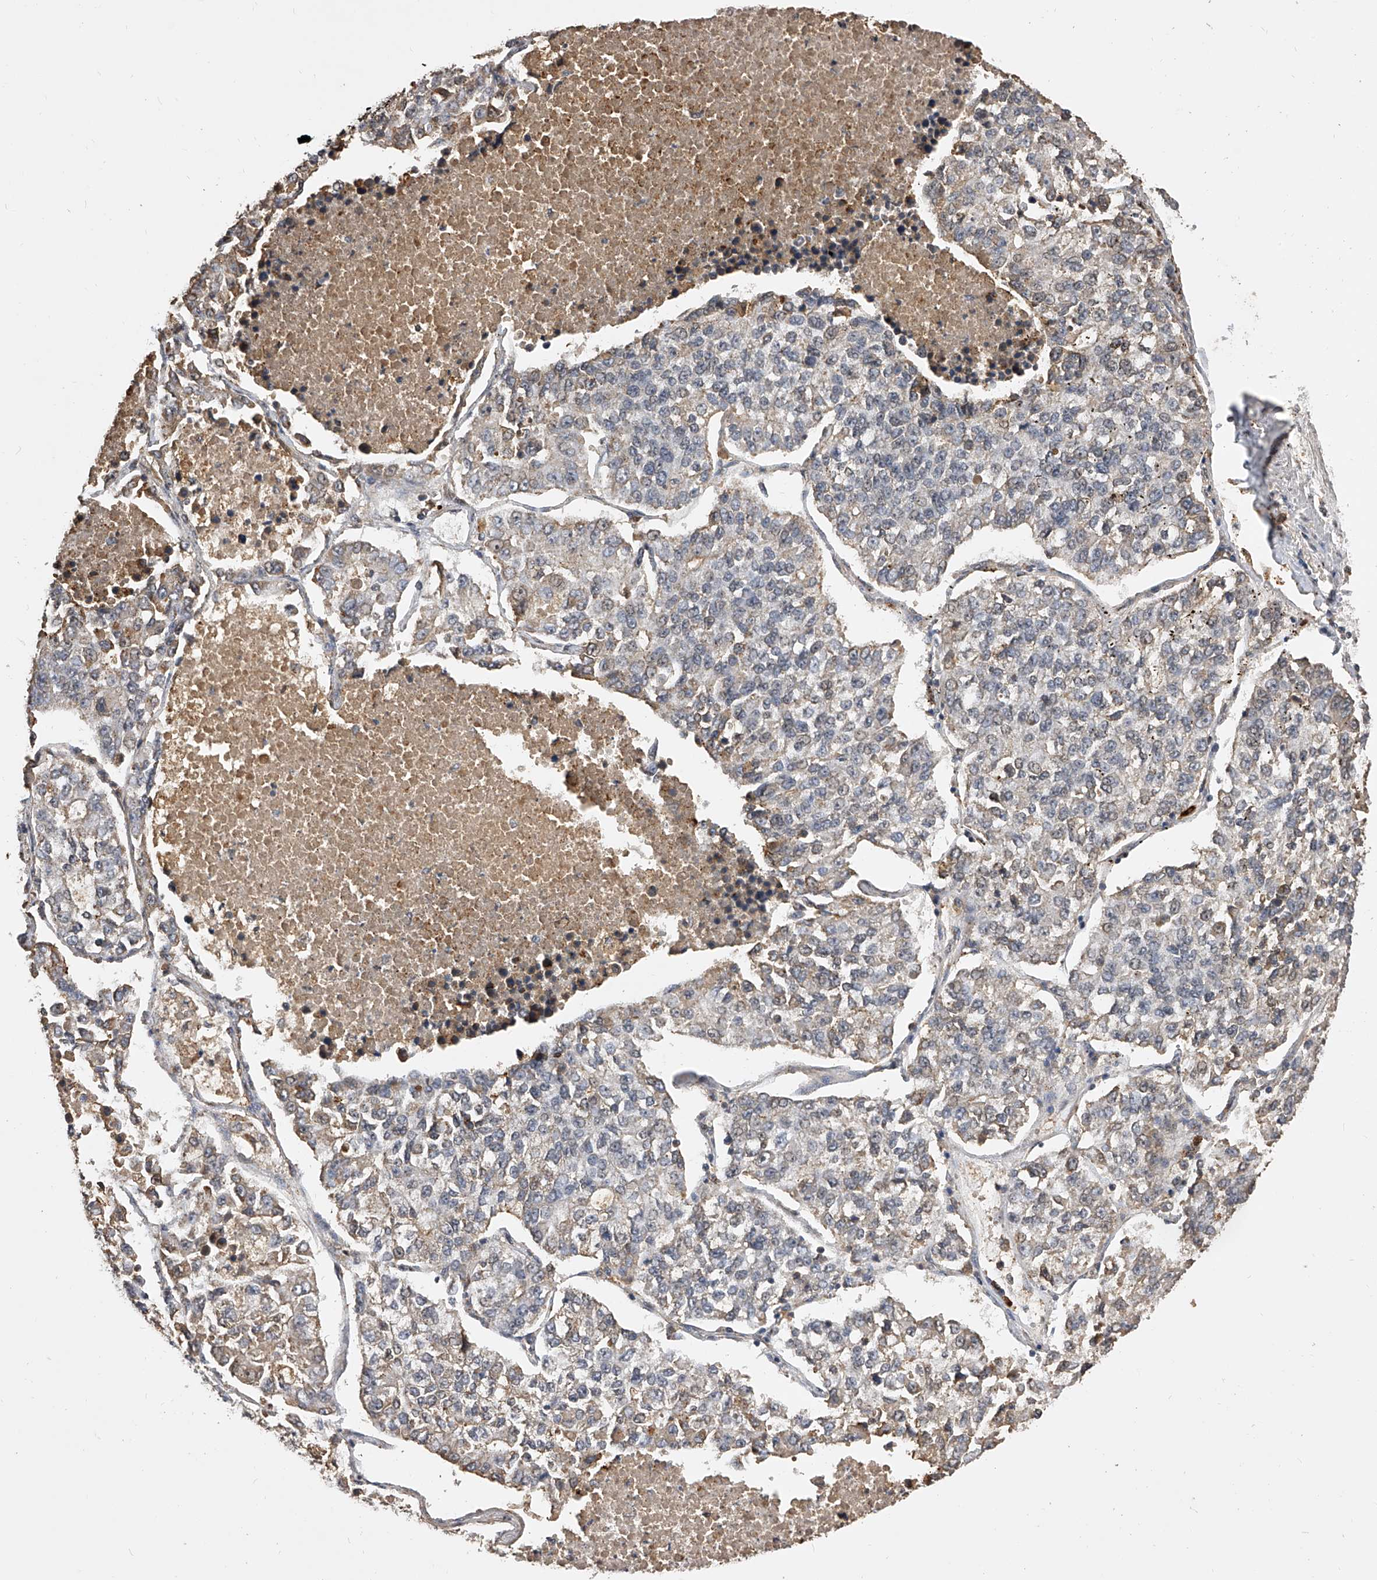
{"staining": {"intensity": "negative", "quantity": "none", "location": "none"}, "tissue": "lung cancer", "cell_type": "Tumor cells", "image_type": "cancer", "snomed": [{"axis": "morphology", "description": "Adenocarcinoma, NOS"}, {"axis": "topography", "description": "Lung"}], "caption": "DAB immunohistochemical staining of adenocarcinoma (lung) shows no significant positivity in tumor cells.", "gene": "CFAP410", "patient": {"sex": "male", "age": 49}}